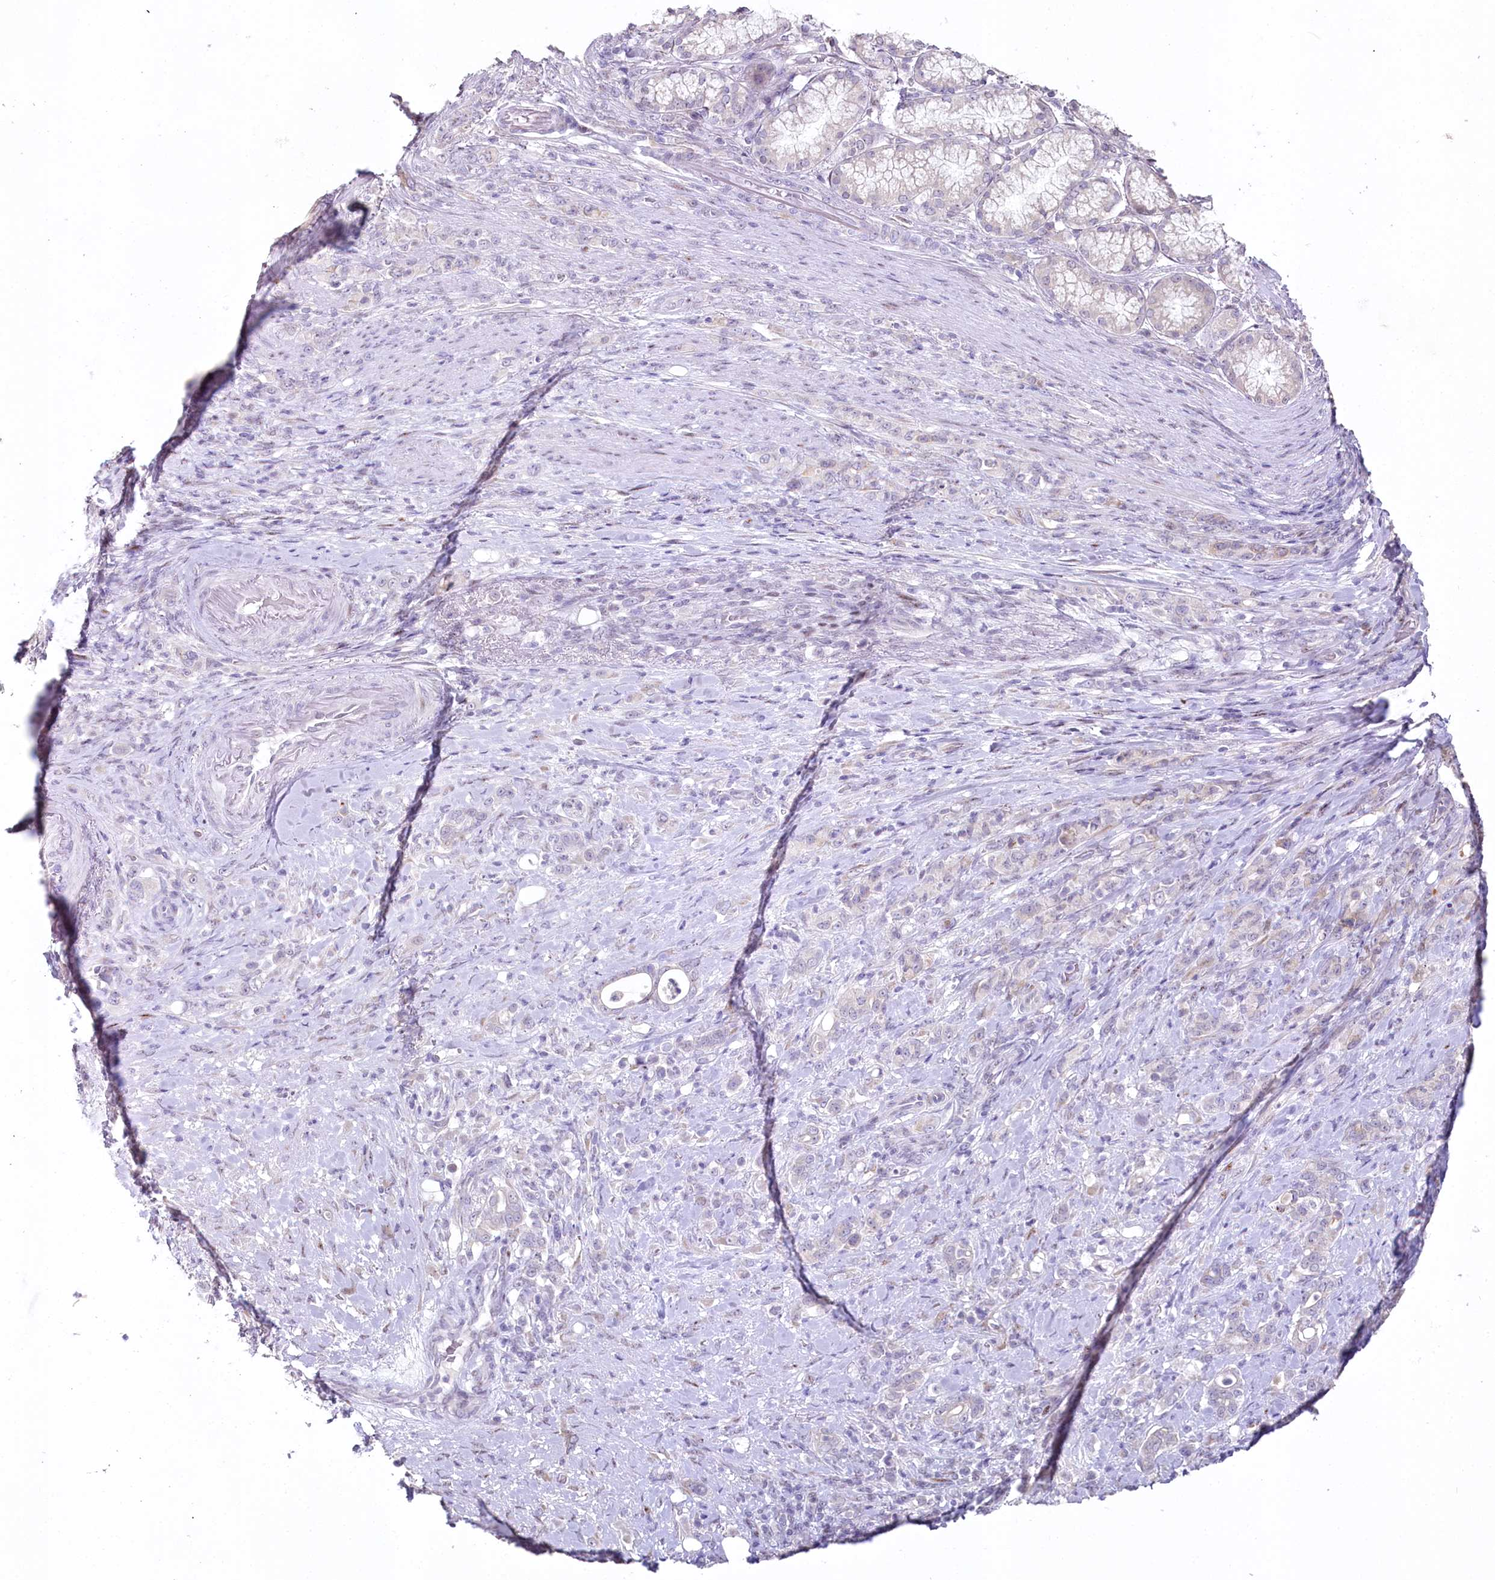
{"staining": {"intensity": "negative", "quantity": "none", "location": "none"}, "tissue": "stomach cancer", "cell_type": "Tumor cells", "image_type": "cancer", "snomed": [{"axis": "morphology", "description": "Adenocarcinoma, NOS"}, {"axis": "topography", "description": "Stomach"}], "caption": "High magnification brightfield microscopy of stomach cancer stained with DAB (3,3'-diaminobenzidine) (brown) and counterstained with hematoxylin (blue): tumor cells show no significant expression.", "gene": "HPD", "patient": {"sex": "female", "age": 79}}